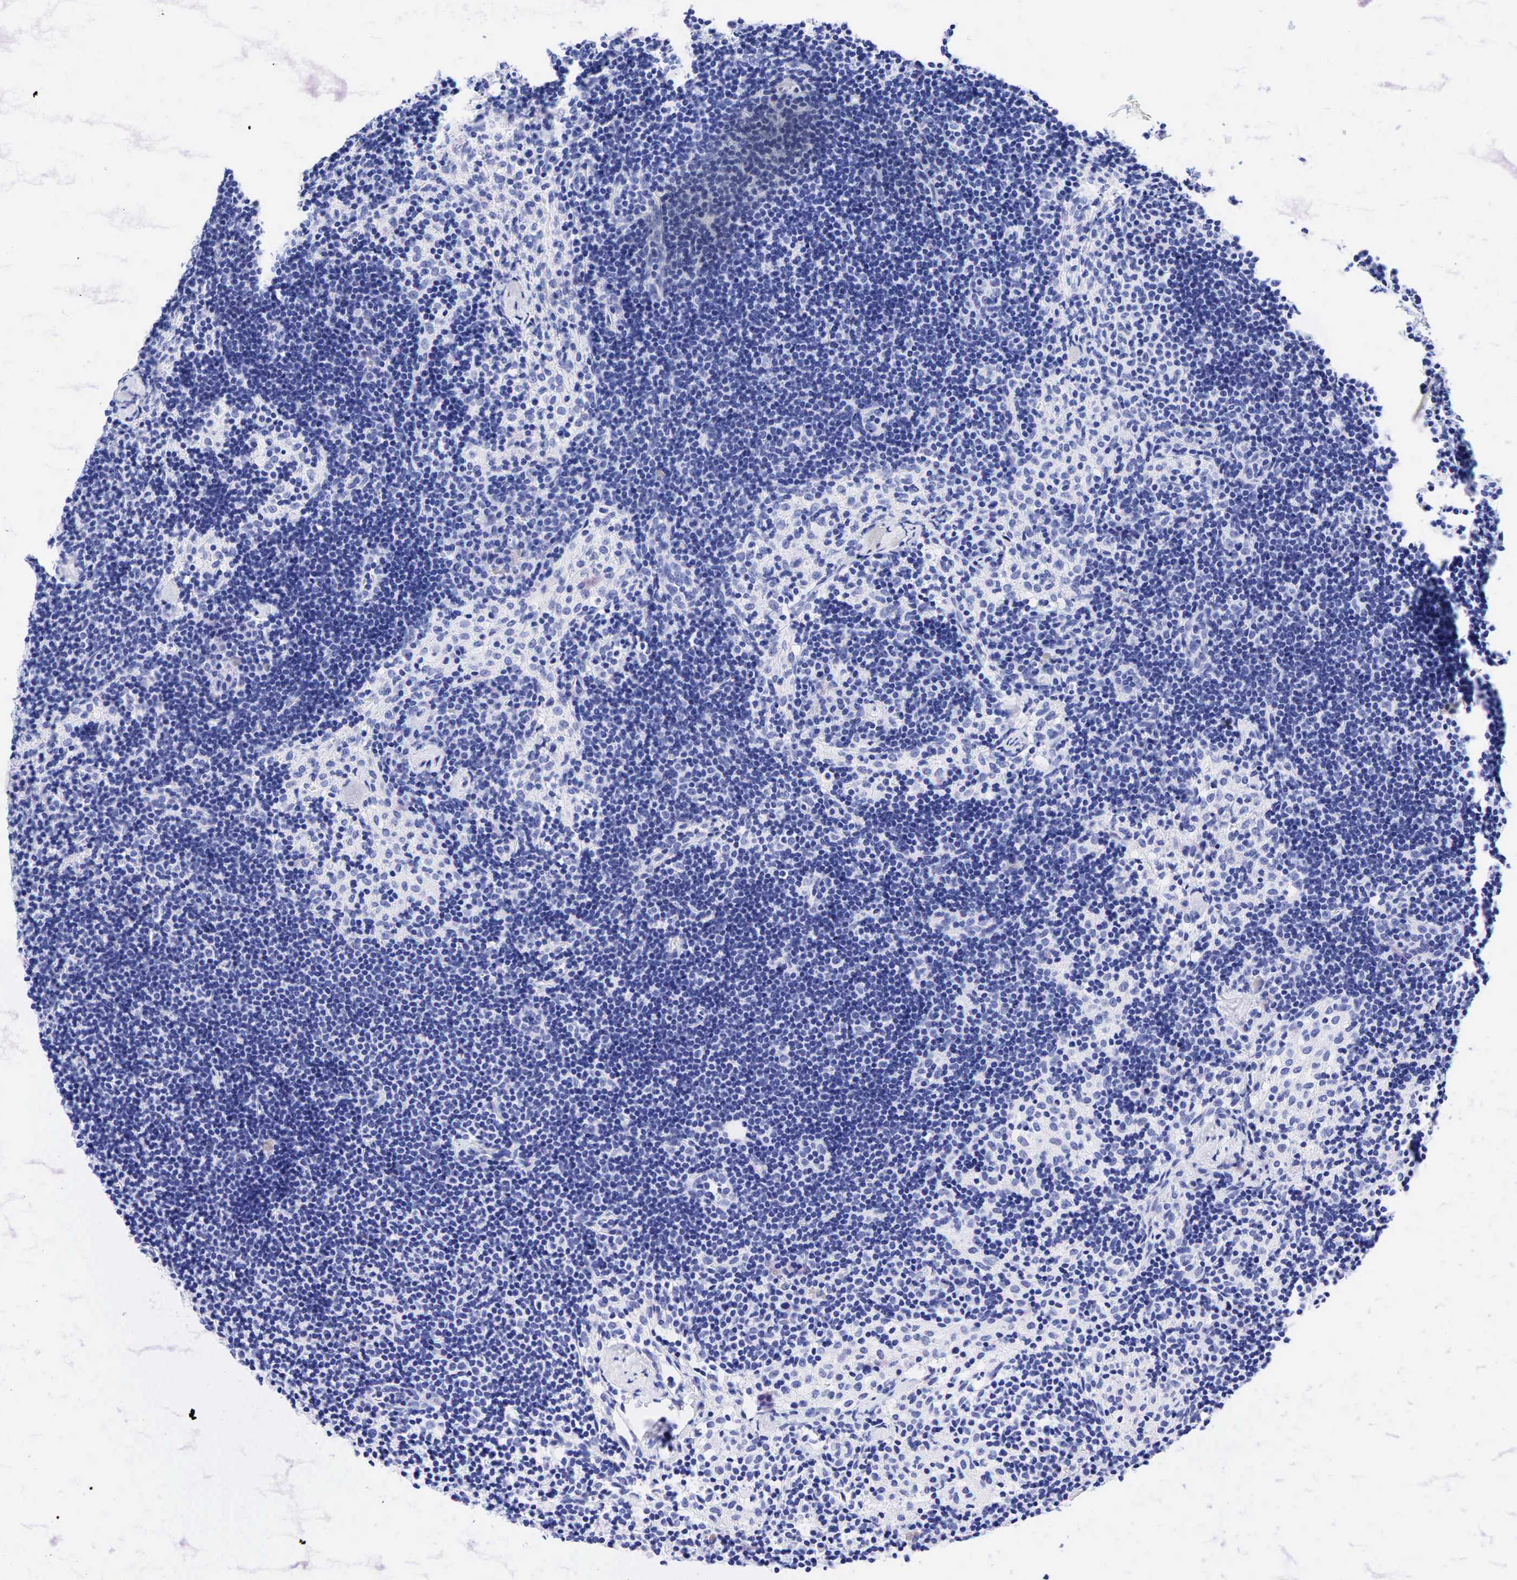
{"staining": {"intensity": "negative", "quantity": "none", "location": "none"}, "tissue": "lymph node", "cell_type": "Non-germinal center cells", "image_type": "normal", "snomed": [{"axis": "morphology", "description": "Normal tissue, NOS"}, {"axis": "topography", "description": "Lymph node"}], "caption": "The IHC photomicrograph has no significant expression in non-germinal center cells of lymph node. (Brightfield microscopy of DAB immunohistochemistry at high magnification).", "gene": "ESR1", "patient": {"sex": "female", "age": 35}}